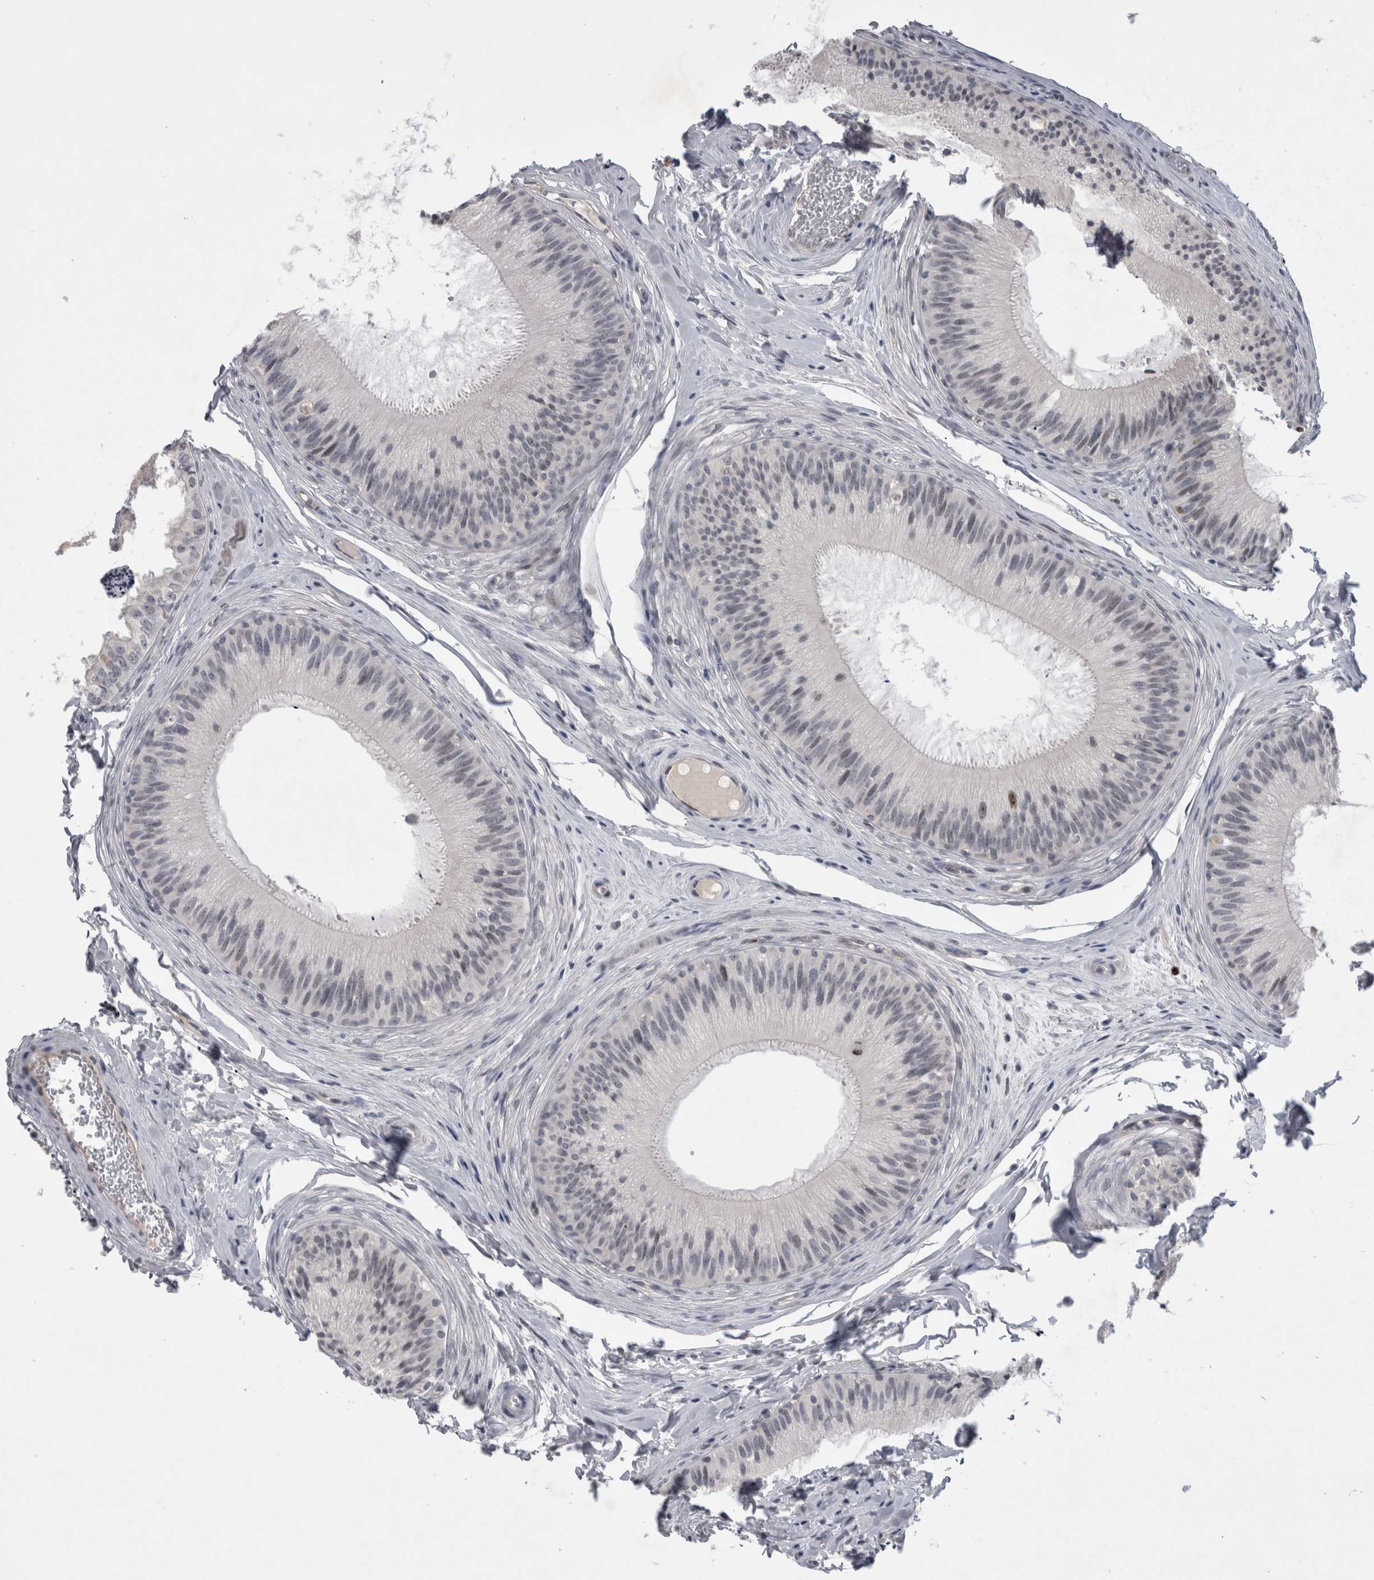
{"staining": {"intensity": "negative", "quantity": "none", "location": "none"}, "tissue": "epididymis", "cell_type": "Glandular cells", "image_type": "normal", "snomed": [{"axis": "morphology", "description": "Normal tissue, NOS"}, {"axis": "topography", "description": "Epididymis"}], "caption": "Immunohistochemical staining of normal human epididymis displays no significant positivity in glandular cells. (DAB (3,3'-diaminobenzidine) IHC visualized using brightfield microscopy, high magnification).", "gene": "KIF18B", "patient": {"sex": "male", "age": 31}}